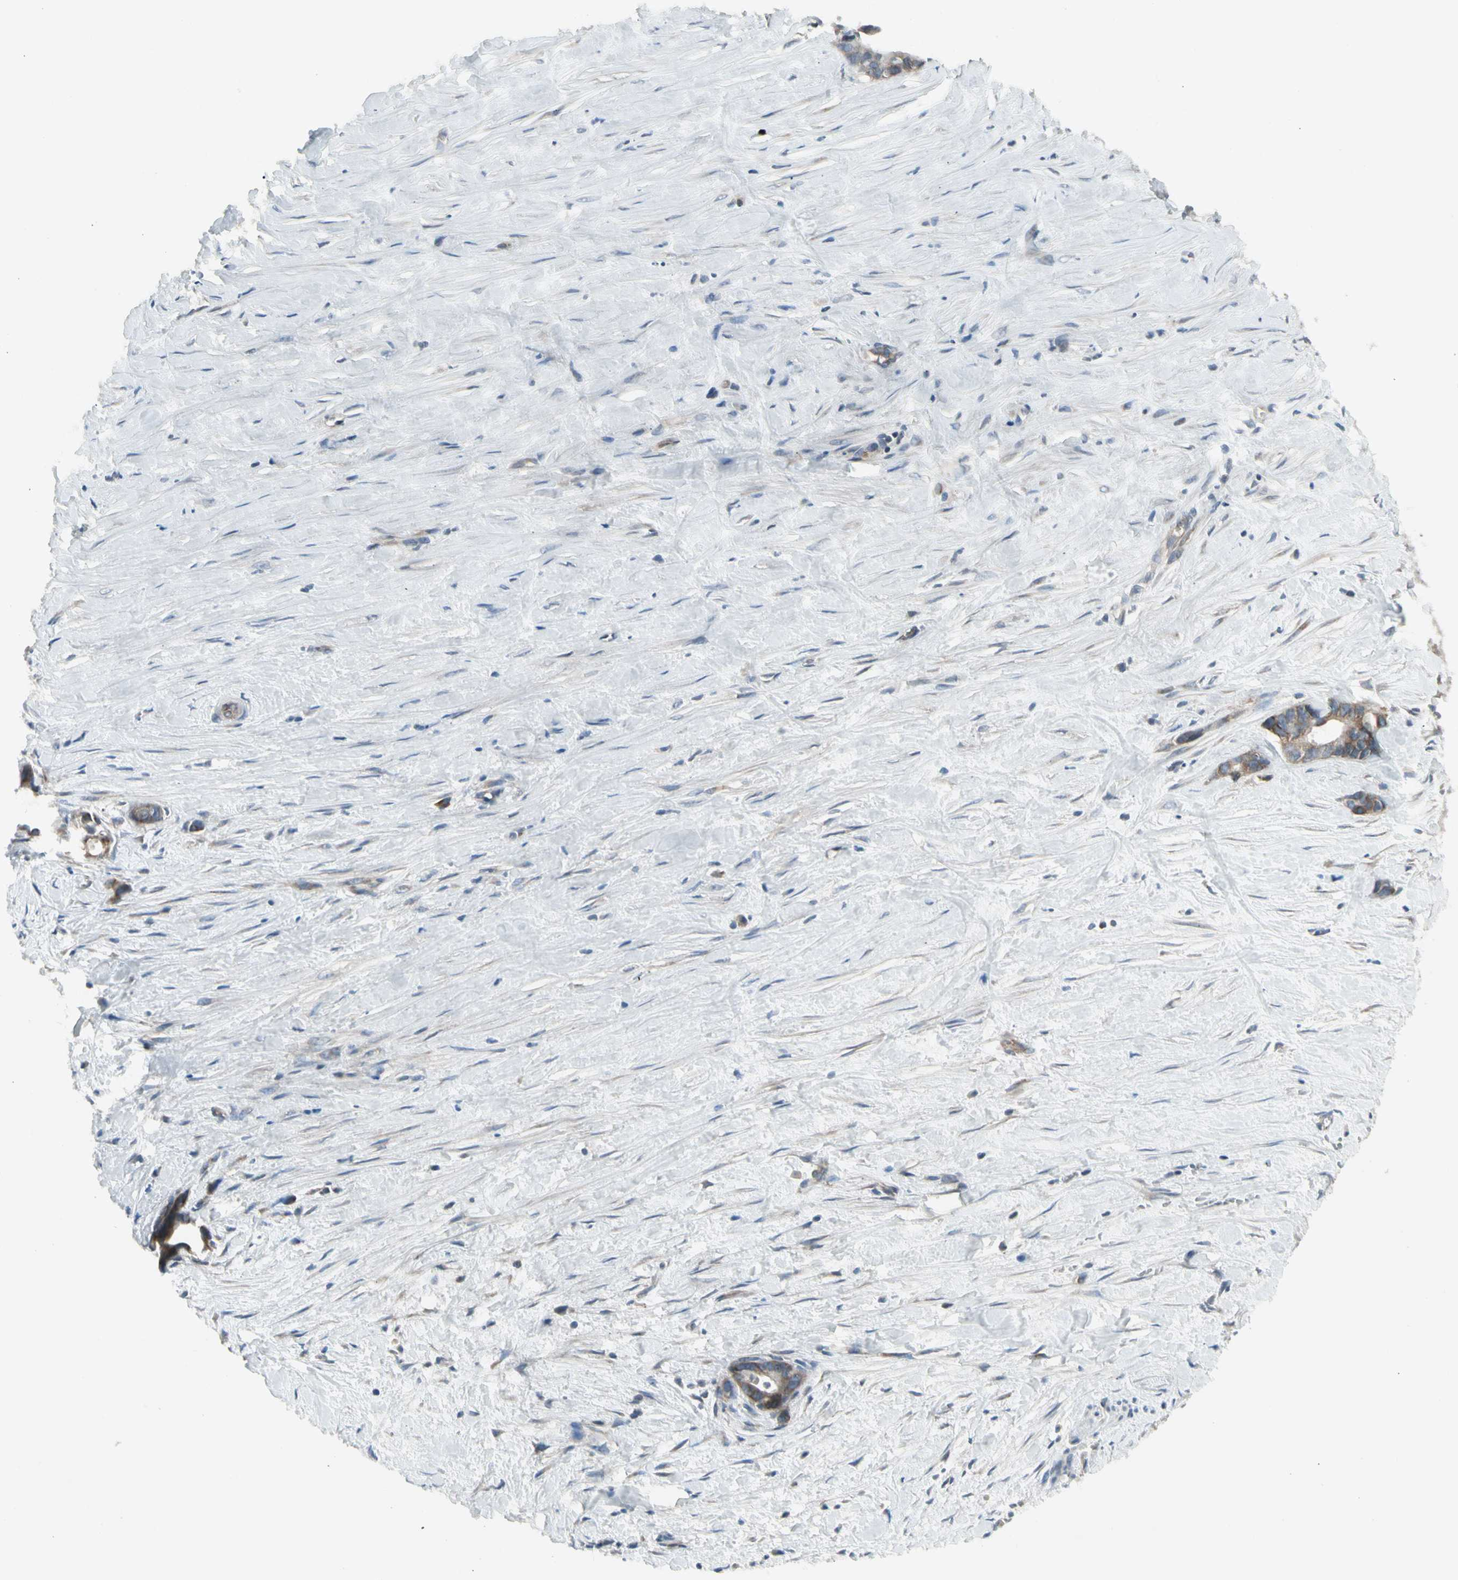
{"staining": {"intensity": "moderate", "quantity": ">75%", "location": "cytoplasmic/membranous"}, "tissue": "liver cancer", "cell_type": "Tumor cells", "image_type": "cancer", "snomed": [{"axis": "morphology", "description": "Cholangiocarcinoma"}, {"axis": "topography", "description": "Liver"}], "caption": "IHC photomicrograph of human liver cholangiocarcinoma stained for a protein (brown), which shows medium levels of moderate cytoplasmic/membranous expression in approximately >75% of tumor cells.", "gene": "PANK2", "patient": {"sex": "female", "age": 55}}